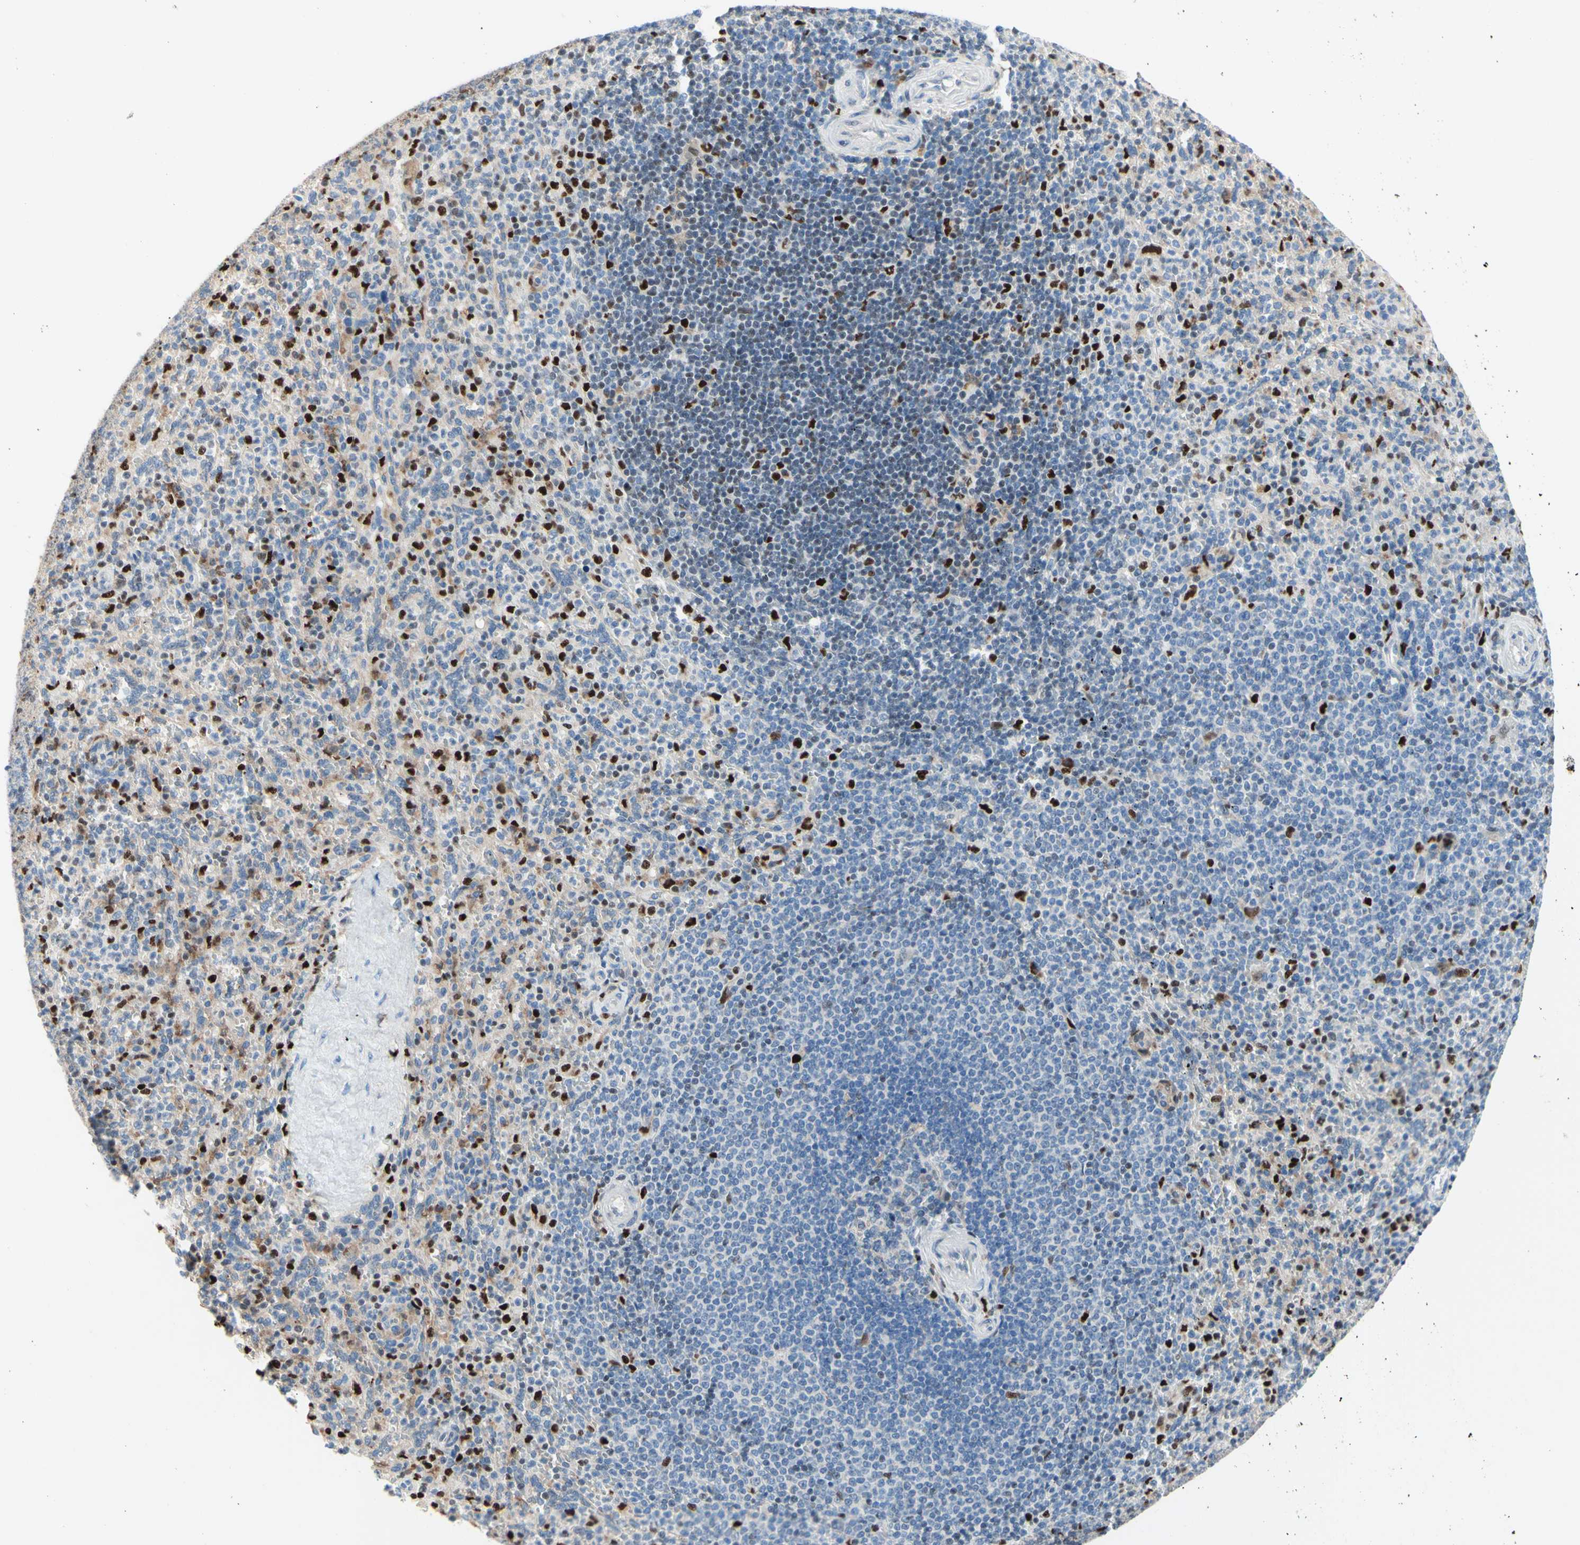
{"staining": {"intensity": "strong", "quantity": ">75%", "location": "nuclear"}, "tissue": "spleen", "cell_type": "Cells in red pulp", "image_type": "normal", "snomed": [{"axis": "morphology", "description": "Normal tissue, NOS"}, {"axis": "topography", "description": "Spleen"}], "caption": "A high-resolution micrograph shows immunohistochemistry (IHC) staining of normal spleen, which demonstrates strong nuclear expression in approximately >75% of cells in red pulp.", "gene": "EED", "patient": {"sex": "male", "age": 36}}